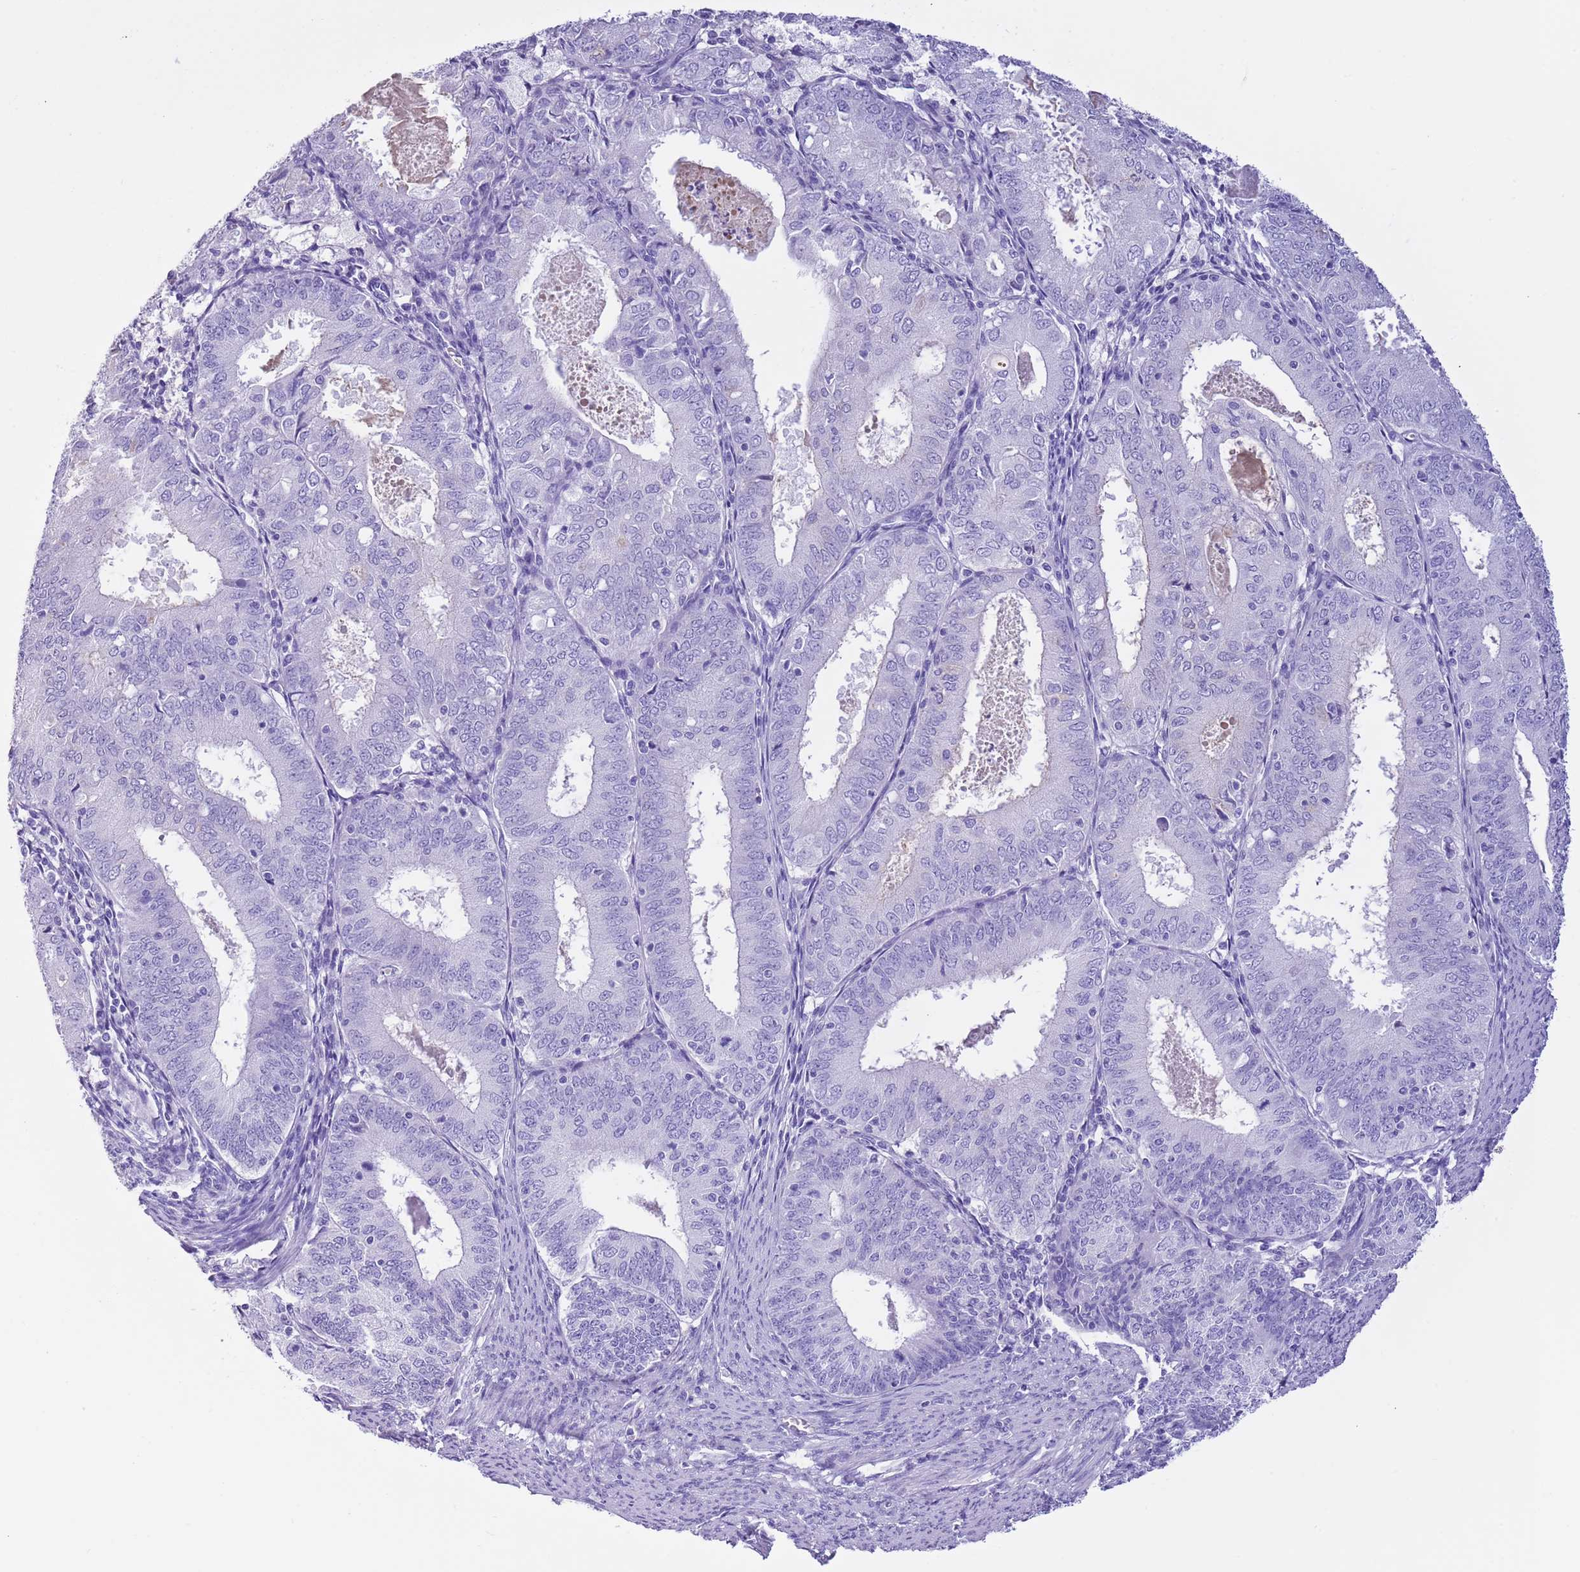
{"staining": {"intensity": "negative", "quantity": "none", "location": "none"}, "tissue": "endometrial cancer", "cell_type": "Tumor cells", "image_type": "cancer", "snomed": [{"axis": "morphology", "description": "Adenocarcinoma, NOS"}, {"axis": "topography", "description": "Endometrium"}], "caption": "IHC of human endometrial cancer displays no expression in tumor cells.", "gene": "TBC1D10B", "patient": {"sex": "female", "age": 57}}